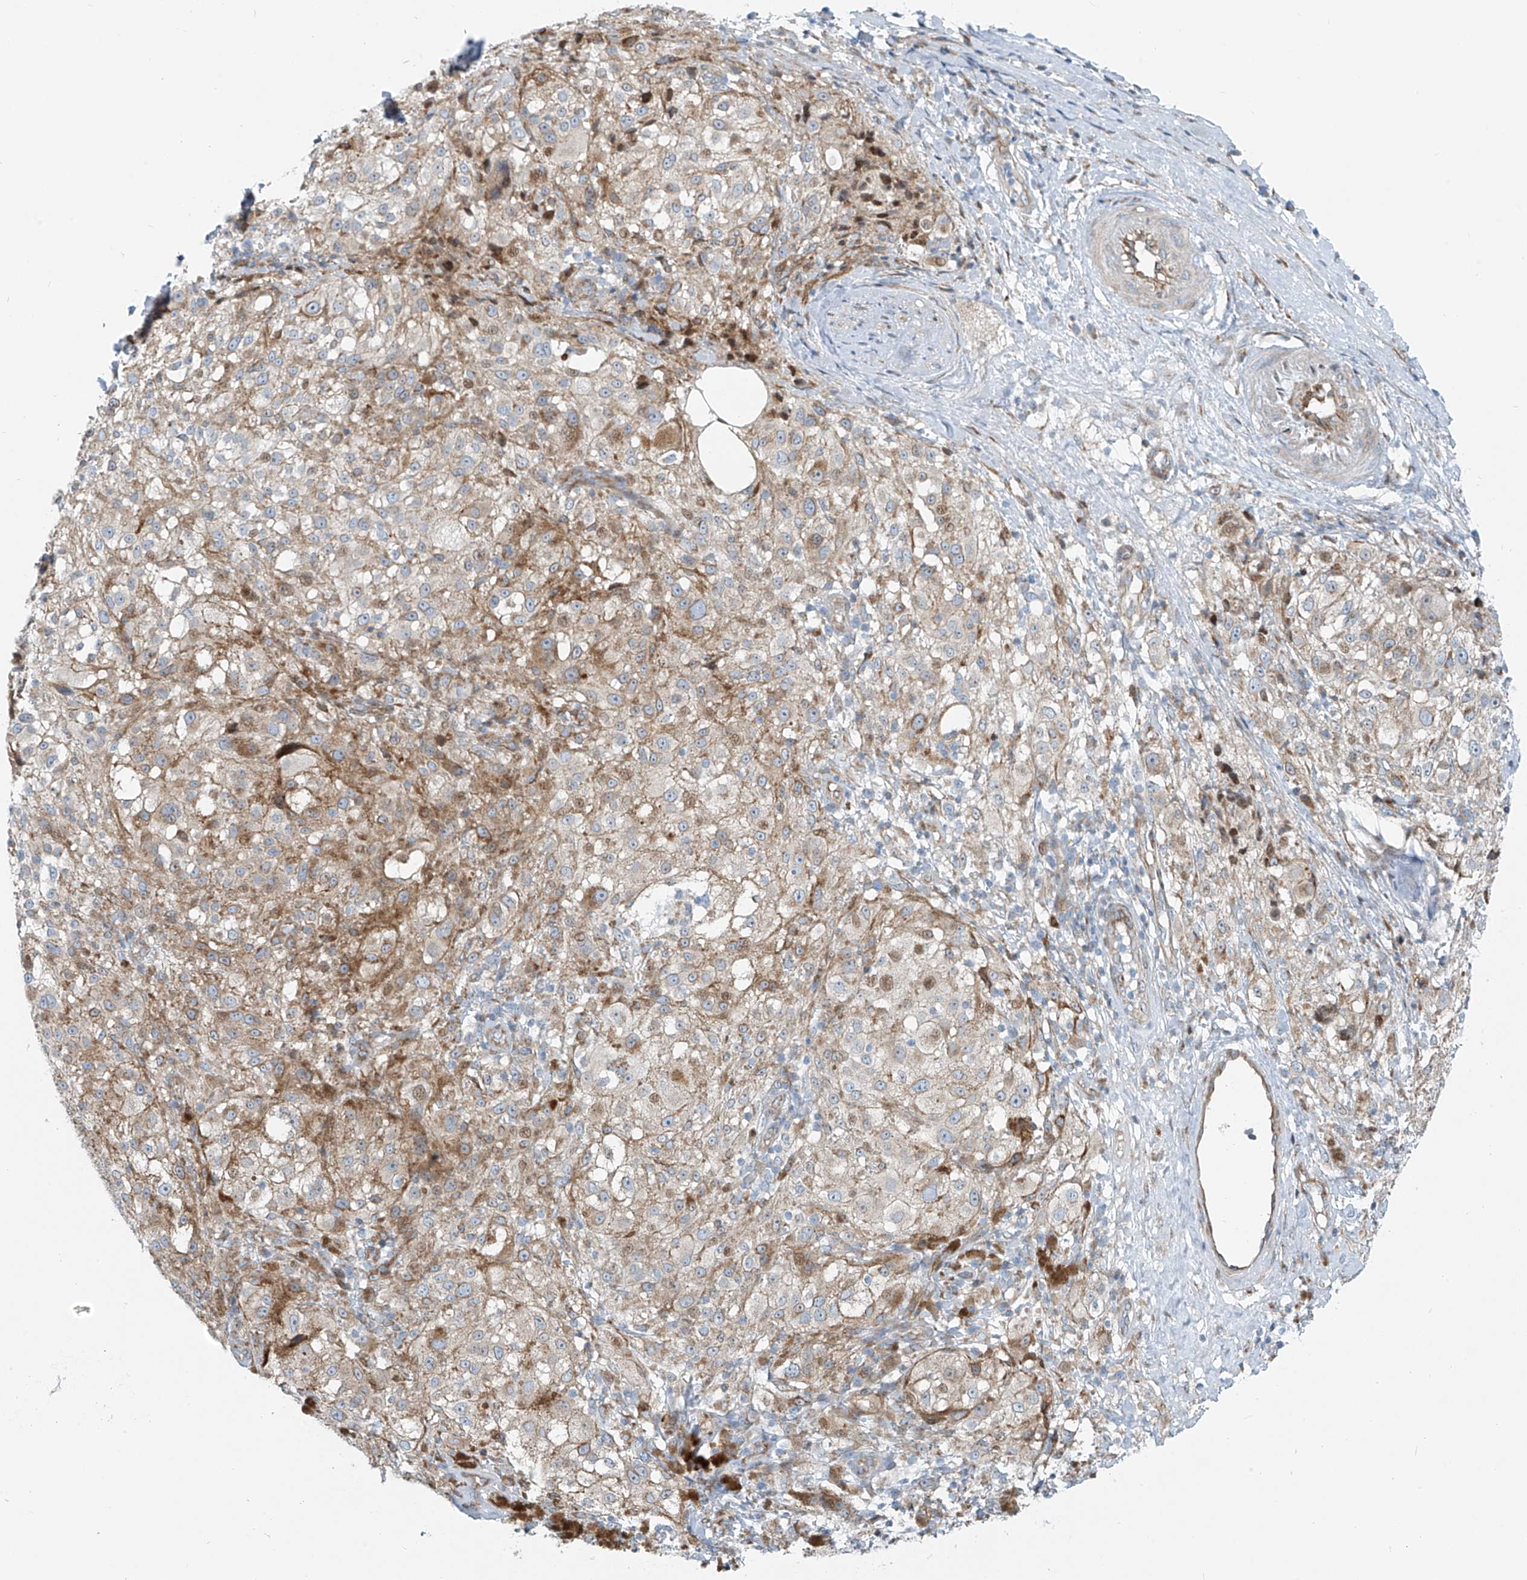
{"staining": {"intensity": "moderate", "quantity": "<25%", "location": "cytoplasmic/membranous,nuclear"}, "tissue": "melanoma", "cell_type": "Tumor cells", "image_type": "cancer", "snomed": [{"axis": "morphology", "description": "Necrosis, NOS"}, {"axis": "morphology", "description": "Malignant melanoma, NOS"}, {"axis": "topography", "description": "Skin"}], "caption": "Tumor cells exhibit moderate cytoplasmic/membranous and nuclear expression in approximately <25% of cells in malignant melanoma.", "gene": "HIC2", "patient": {"sex": "female", "age": 87}}